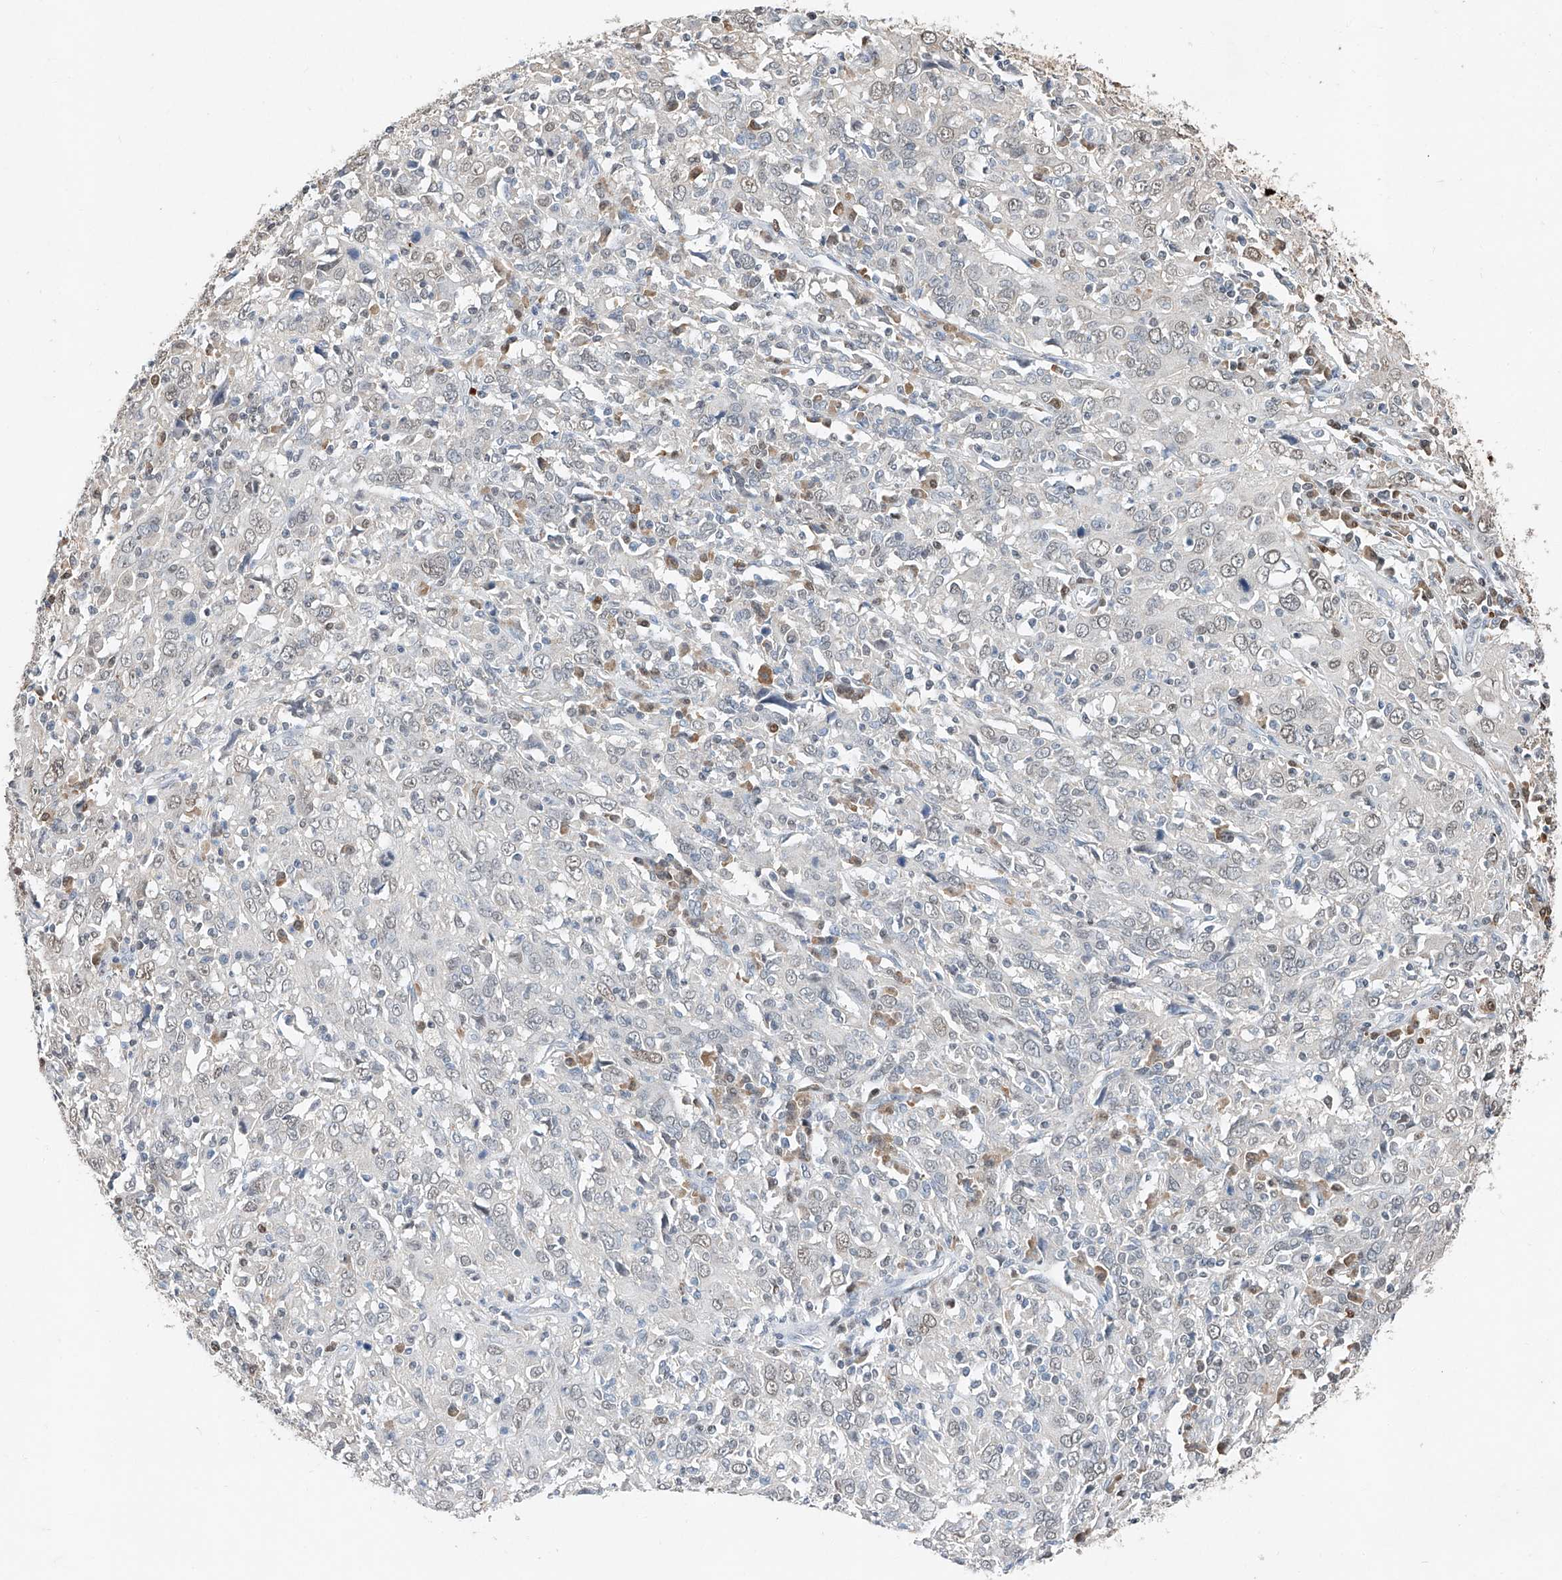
{"staining": {"intensity": "negative", "quantity": "none", "location": "none"}, "tissue": "cervical cancer", "cell_type": "Tumor cells", "image_type": "cancer", "snomed": [{"axis": "morphology", "description": "Squamous cell carcinoma, NOS"}, {"axis": "topography", "description": "Cervix"}], "caption": "An immunohistochemistry photomicrograph of cervical cancer (squamous cell carcinoma) is shown. There is no staining in tumor cells of cervical cancer (squamous cell carcinoma).", "gene": "CTDP1", "patient": {"sex": "female", "age": 46}}